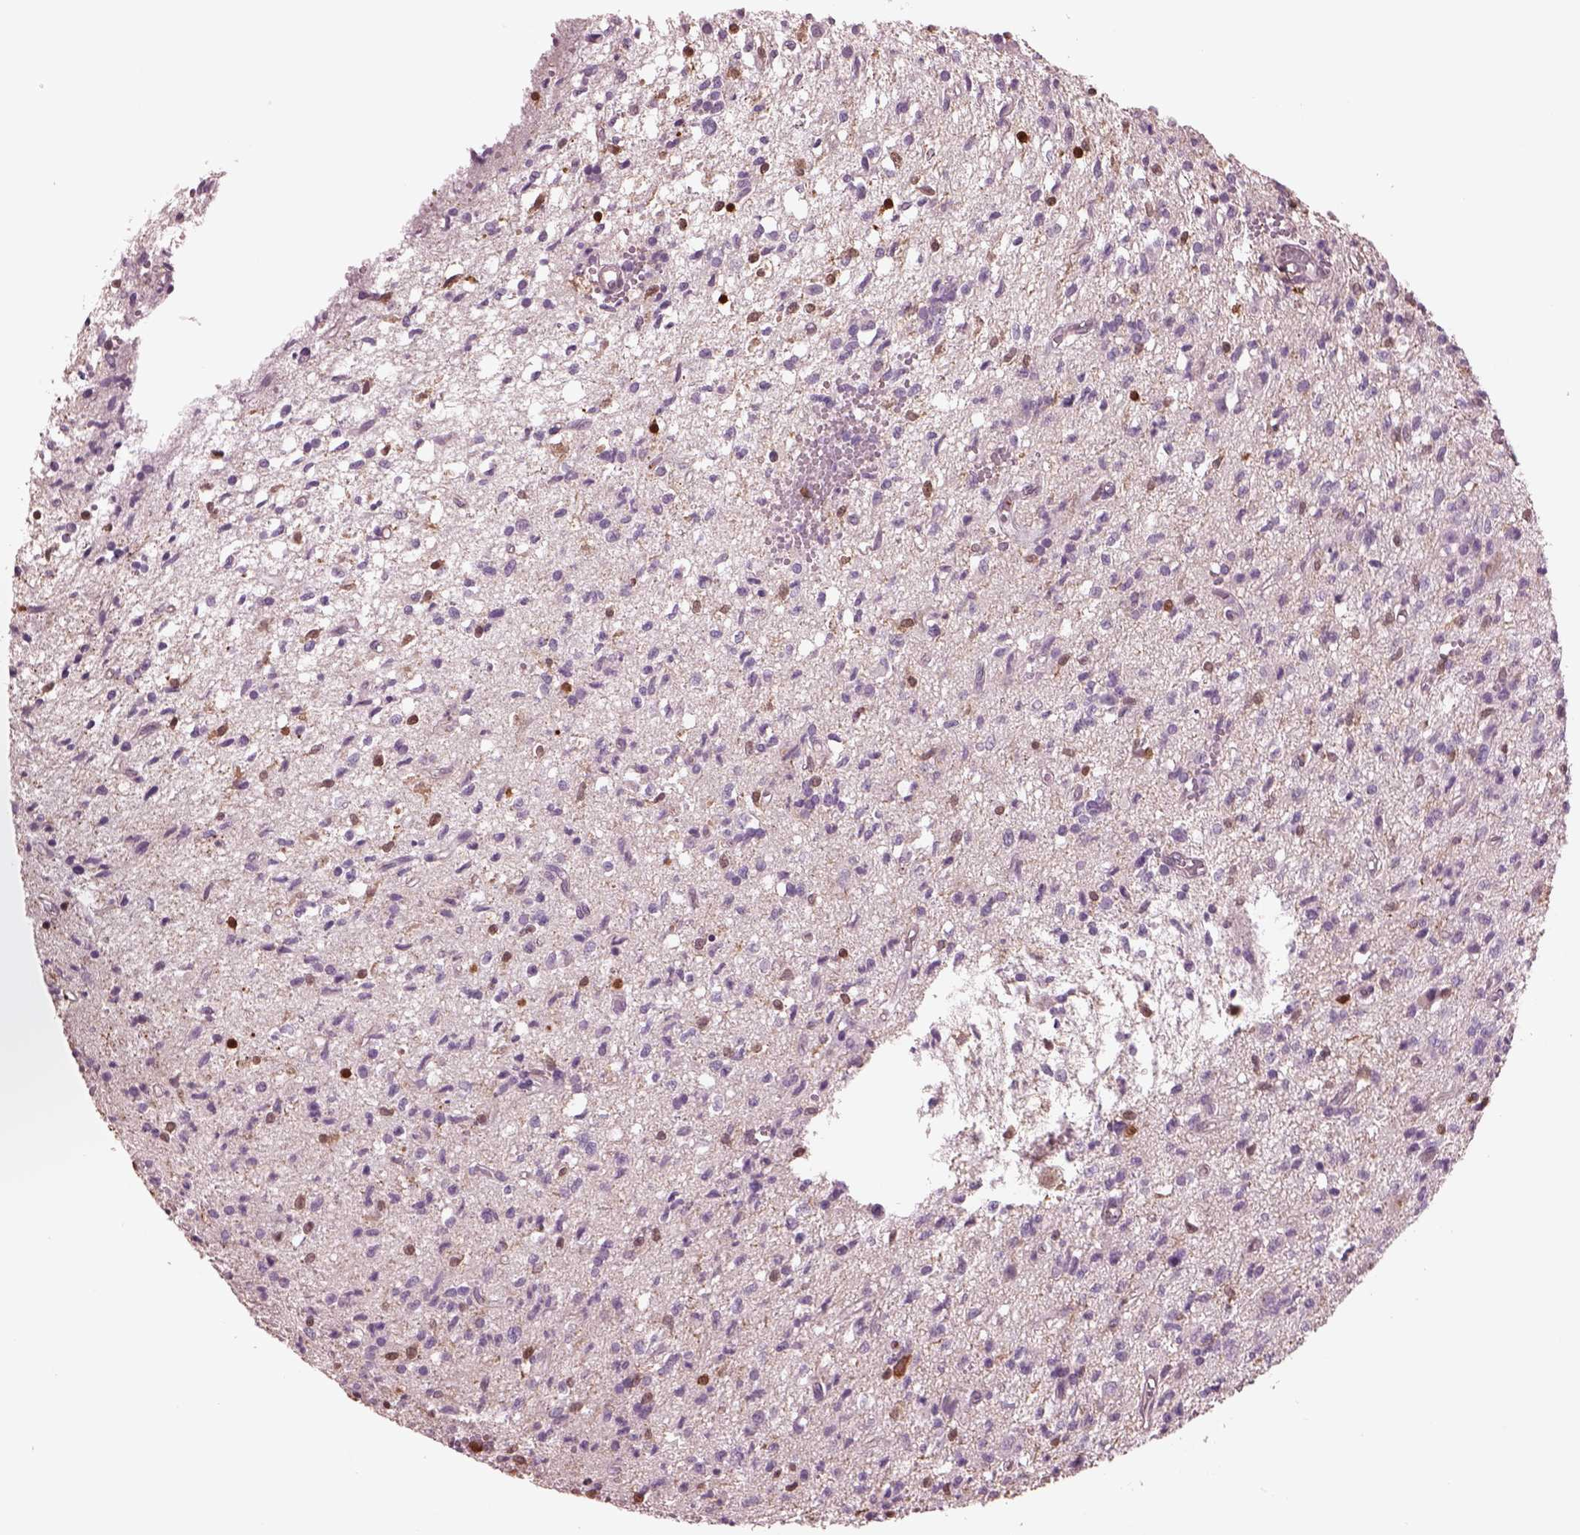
{"staining": {"intensity": "weak", "quantity": "<25%", "location": "cytoplasmic/membranous,nuclear"}, "tissue": "glioma", "cell_type": "Tumor cells", "image_type": "cancer", "snomed": [{"axis": "morphology", "description": "Glioma, malignant, Low grade"}, {"axis": "topography", "description": "Brain"}], "caption": "DAB (3,3'-diaminobenzidine) immunohistochemical staining of glioma shows no significant positivity in tumor cells.", "gene": "IL31RA", "patient": {"sex": "male", "age": 64}}